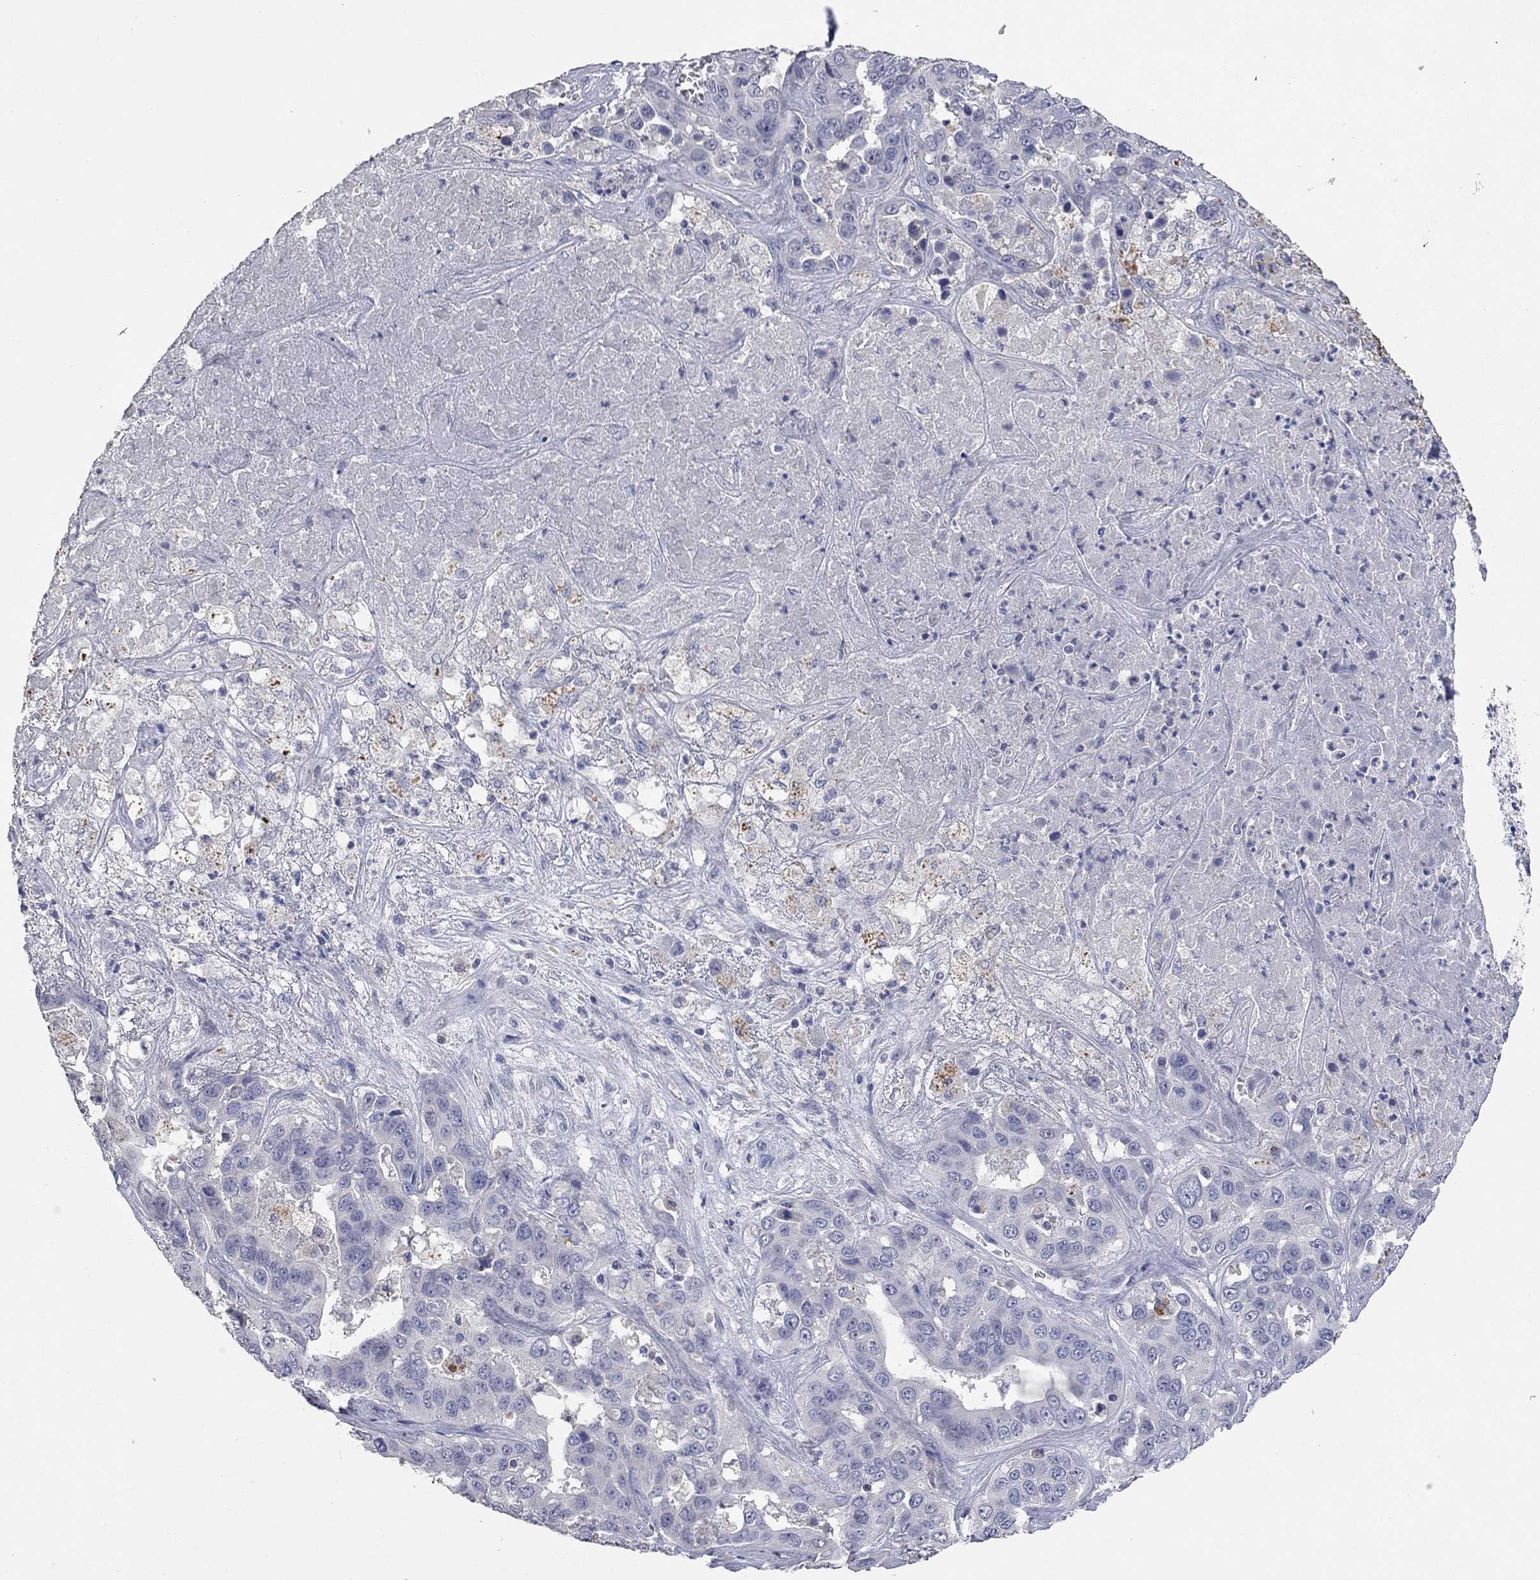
{"staining": {"intensity": "negative", "quantity": "none", "location": "none"}, "tissue": "liver cancer", "cell_type": "Tumor cells", "image_type": "cancer", "snomed": [{"axis": "morphology", "description": "Cholangiocarcinoma"}, {"axis": "topography", "description": "Liver"}], "caption": "This is an immunohistochemistry photomicrograph of cholangiocarcinoma (liver). There is no positivity in tumor cells.", "gene": "MMP13", "patient": {"sex": "female", "age": 52}}